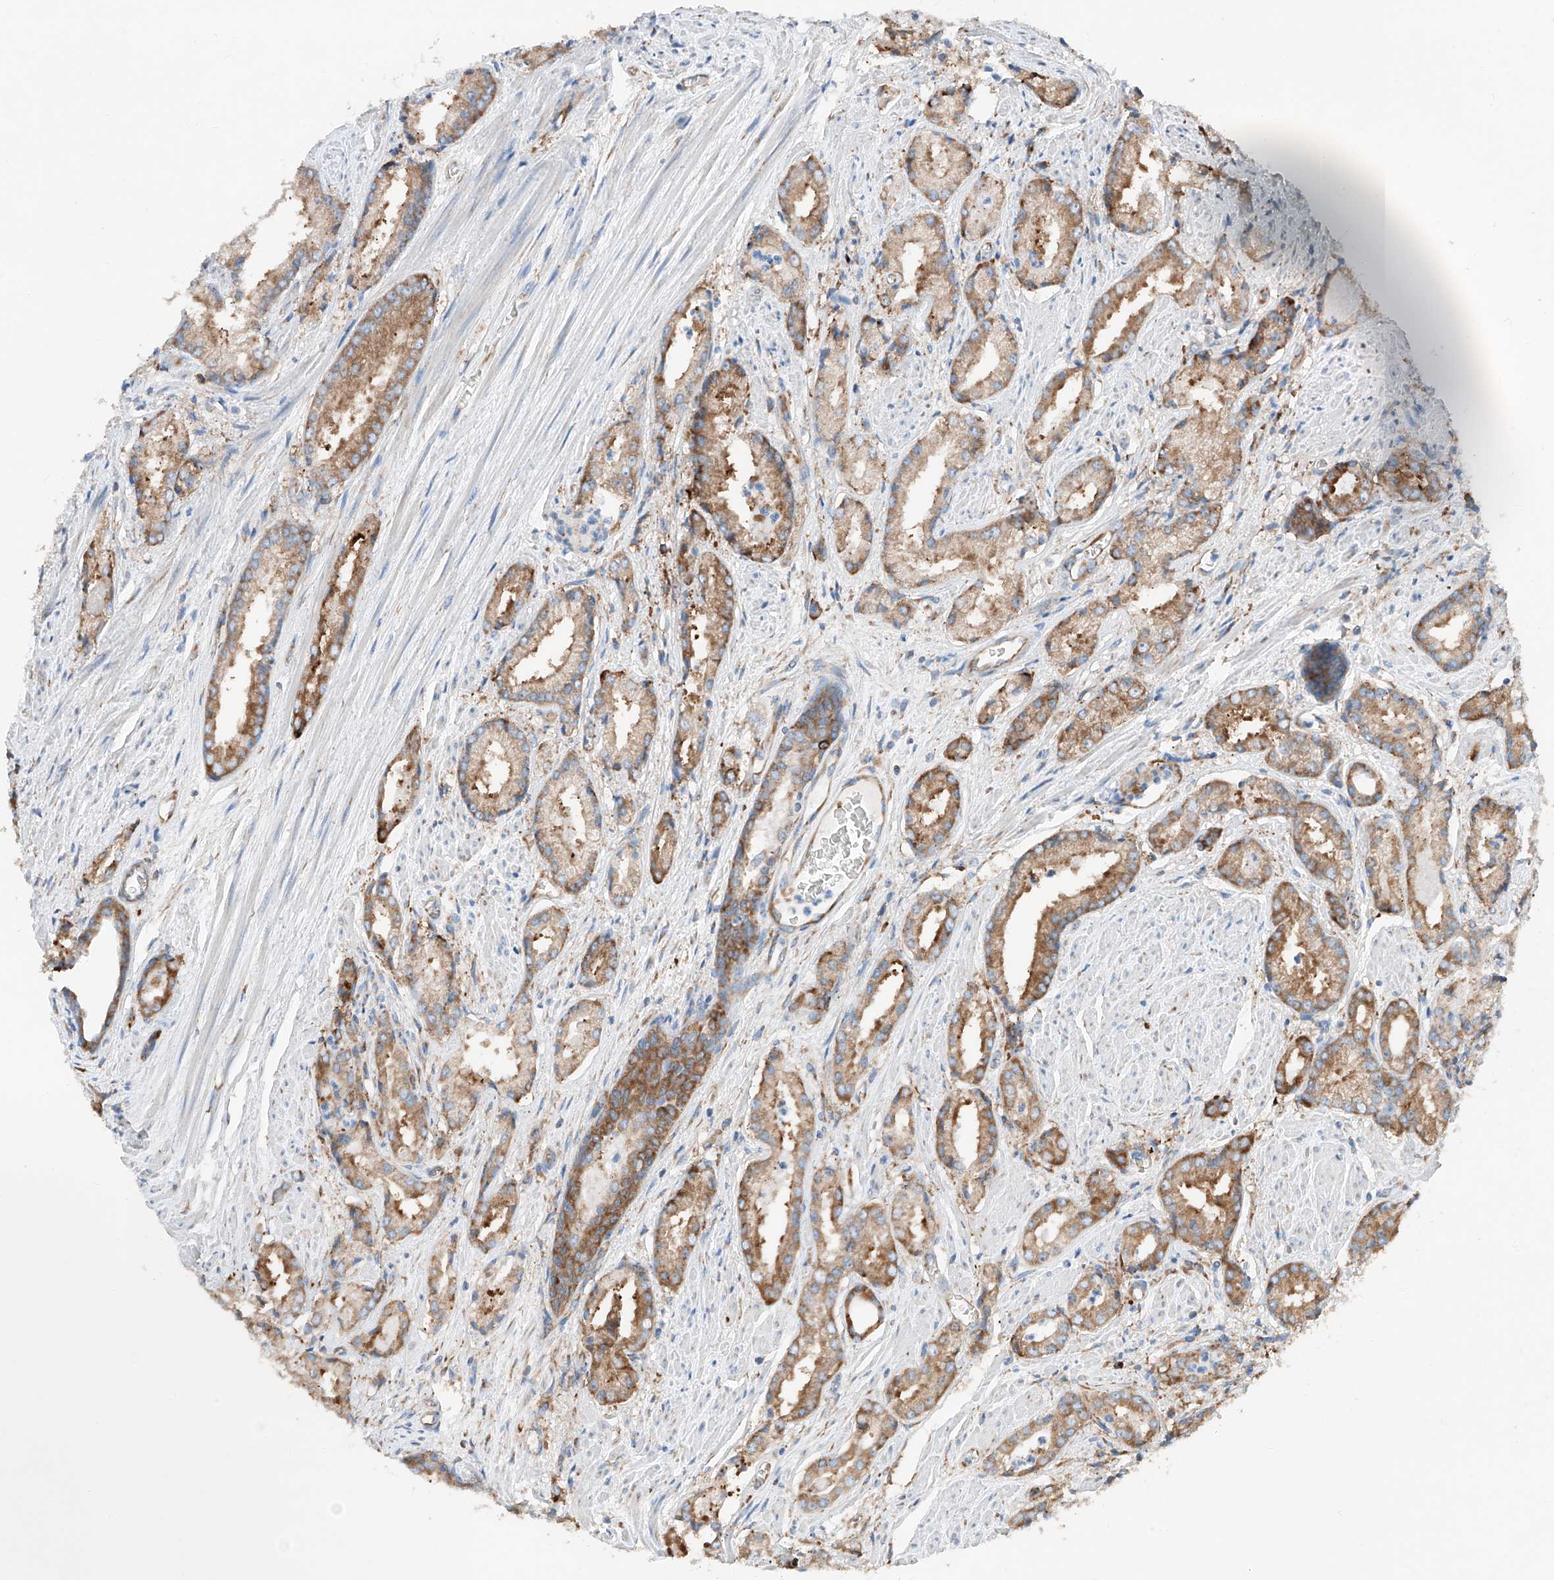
{"staining": {"intensity": "moderate", "quantity": ">75%", "location": "cytoplasmic/membranous"}, "tissue": "prostate cancer", "cell_type": "Tumor cells", "image_type": "cancer", "snomed": [{"axis": "morphology", "description": "Adenocarcinoma, Low grade"}, {"axis": "topography", "description": "Prostate"}], "caption": "Moderate cytoplasmic/membranous expression for a protein is present in approximately >75% of tumor cells of prostate cancer using immunohistochemistry (IHC).", "gene": "CRELD1", "patient": {"sex": "male", "age": 54}}